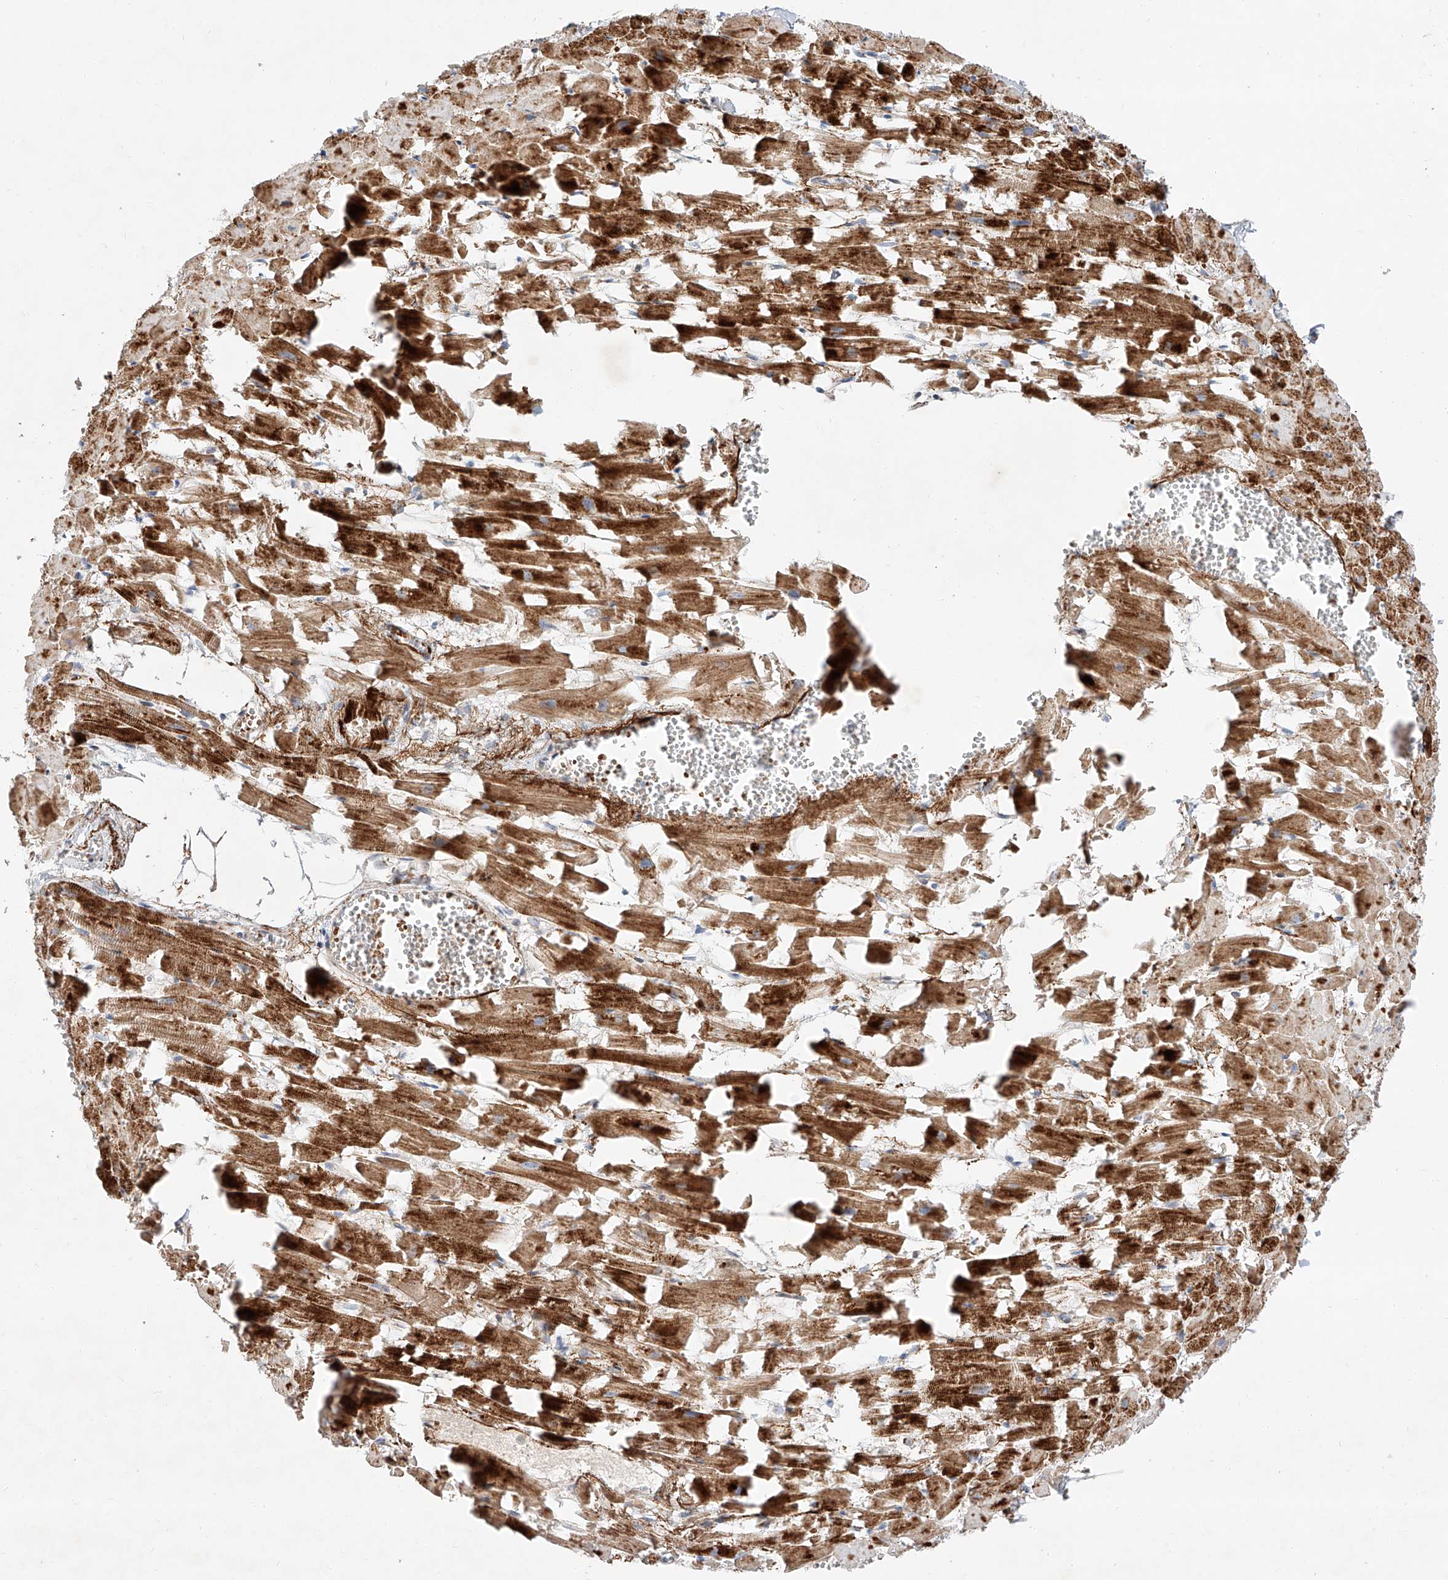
{"staining": {"intensity": "strong", "quantity": ">75%", "location": "cytoplasmic/membranous"}, "tissue": "heart muscle", "cell_type": "Cardiomyocytes", "image_type": "normal", "snomed": [{"axis": "morphology", "description": "Normal tissue, NOS"}, {"axis": "topography", "description": "Heart"}], "caption": "The micrograph reveals immunohistochemical staining of unremarkable heart muscle. There is strong cytoplasmic/membranous expression is seen in approximately >75% of cardiomyocytes.", "gene": "USF3", "patient": {"sex": "female", "age": 64}}